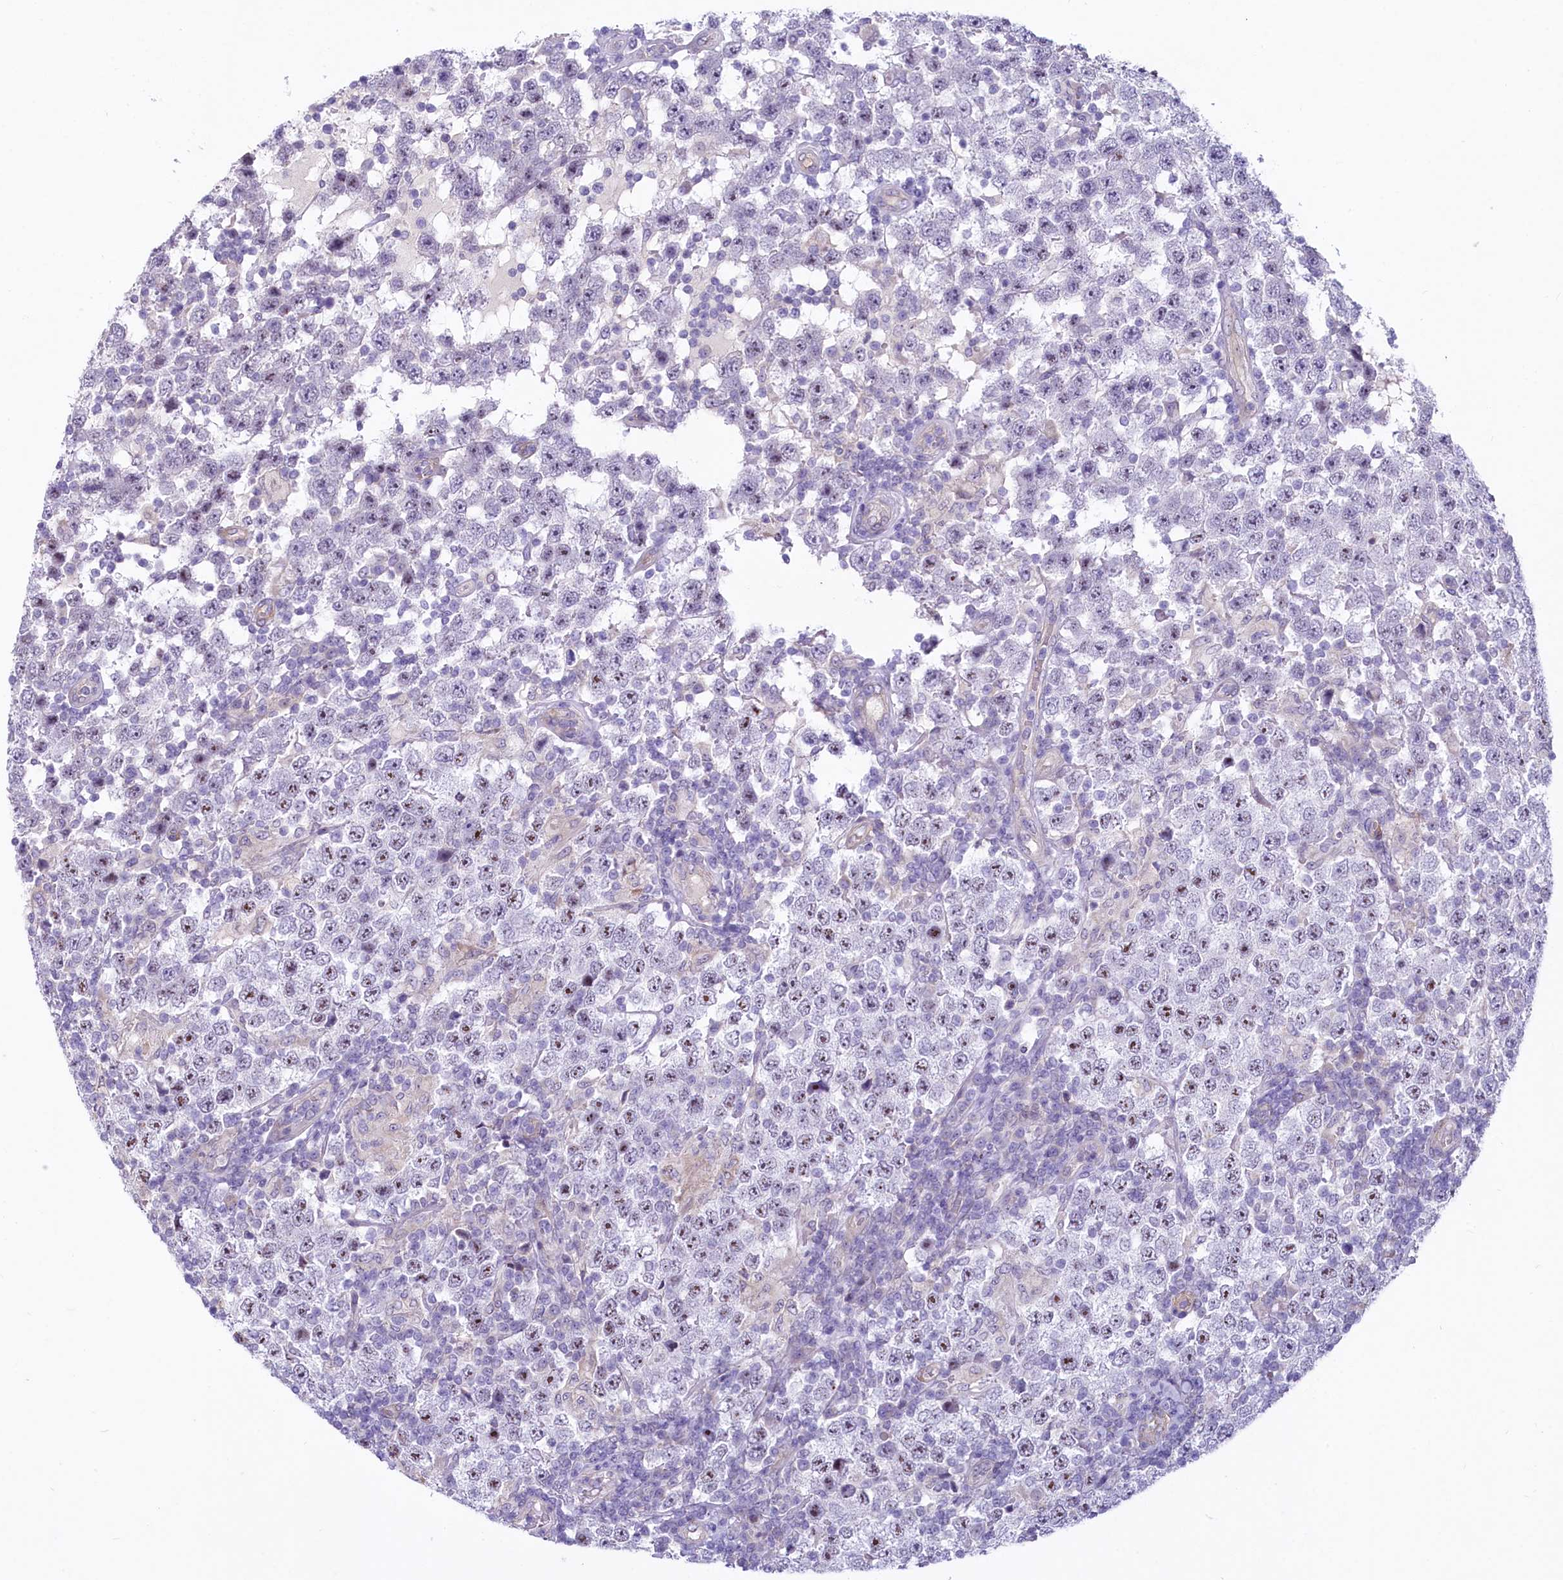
{"staining": {"intensity": "moderate", "quantity": "<25%", "location": "nuclear"}, "tissue": "testis cancer", "cell_type": "Tumor cells", "image_type": "cancer", "snomed": [{"axis": "morphology", "description": "Normal tissue, NOS"}, {"axis": "morphology", "description": "Urothelial carcinoma, High grade"}, {"axis": "morphology", "description": "Seminoma, NOS"}, {"axis": "morphology", "description": "Carcinoma, Embryonal, NOS"}, {"axis": "topography", "description": "Urinary bladder"}, {"axis": "topography", "description": "Testis"}], "caption": "Human testis cancer stained for a protein (brown) shows moderate nuclear positive staining in approximately <25% of tumor cells.", "gene": "PROCR", "patient": {"sex": "male", "age": 41}}